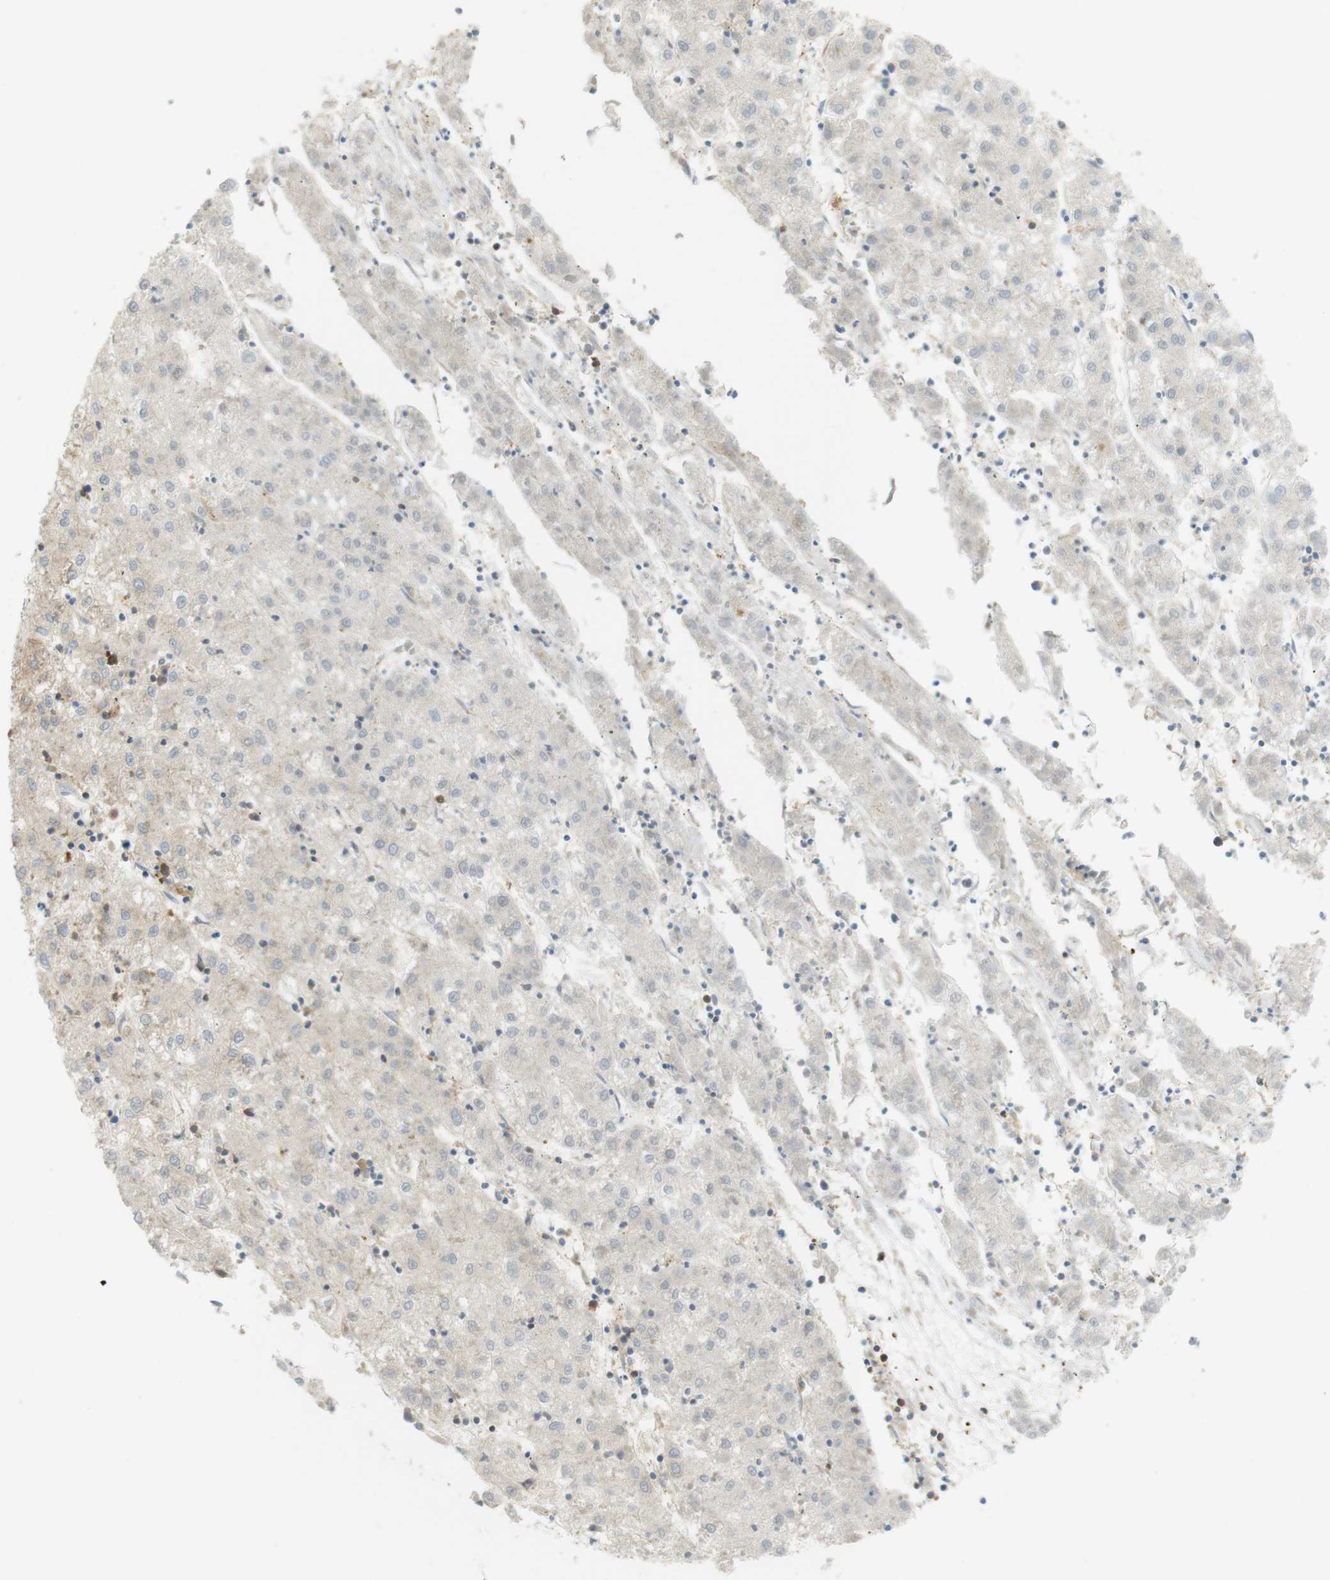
{"staining": {"intensity": "weak", "quantity": "<25%", "location": "cytoplasmic/membranous"}, "tissue": "liver cancer", "cell_type": "Tumor cells", "image_type": "cancer", "snomed": [{"axis": "morphology", "description": "Carcinoma, Hepatocellular, NOS"}, {"axis": "topography", "description": "Liver"}], "caption": "This is an immunohistochemistry (IHC) photomicrograph of human hepatocellular carcinoma (liver). There is no positivity in tumor cells.", "gene": "PA2G4", "patient": {"sex": "male", "age": 72}}